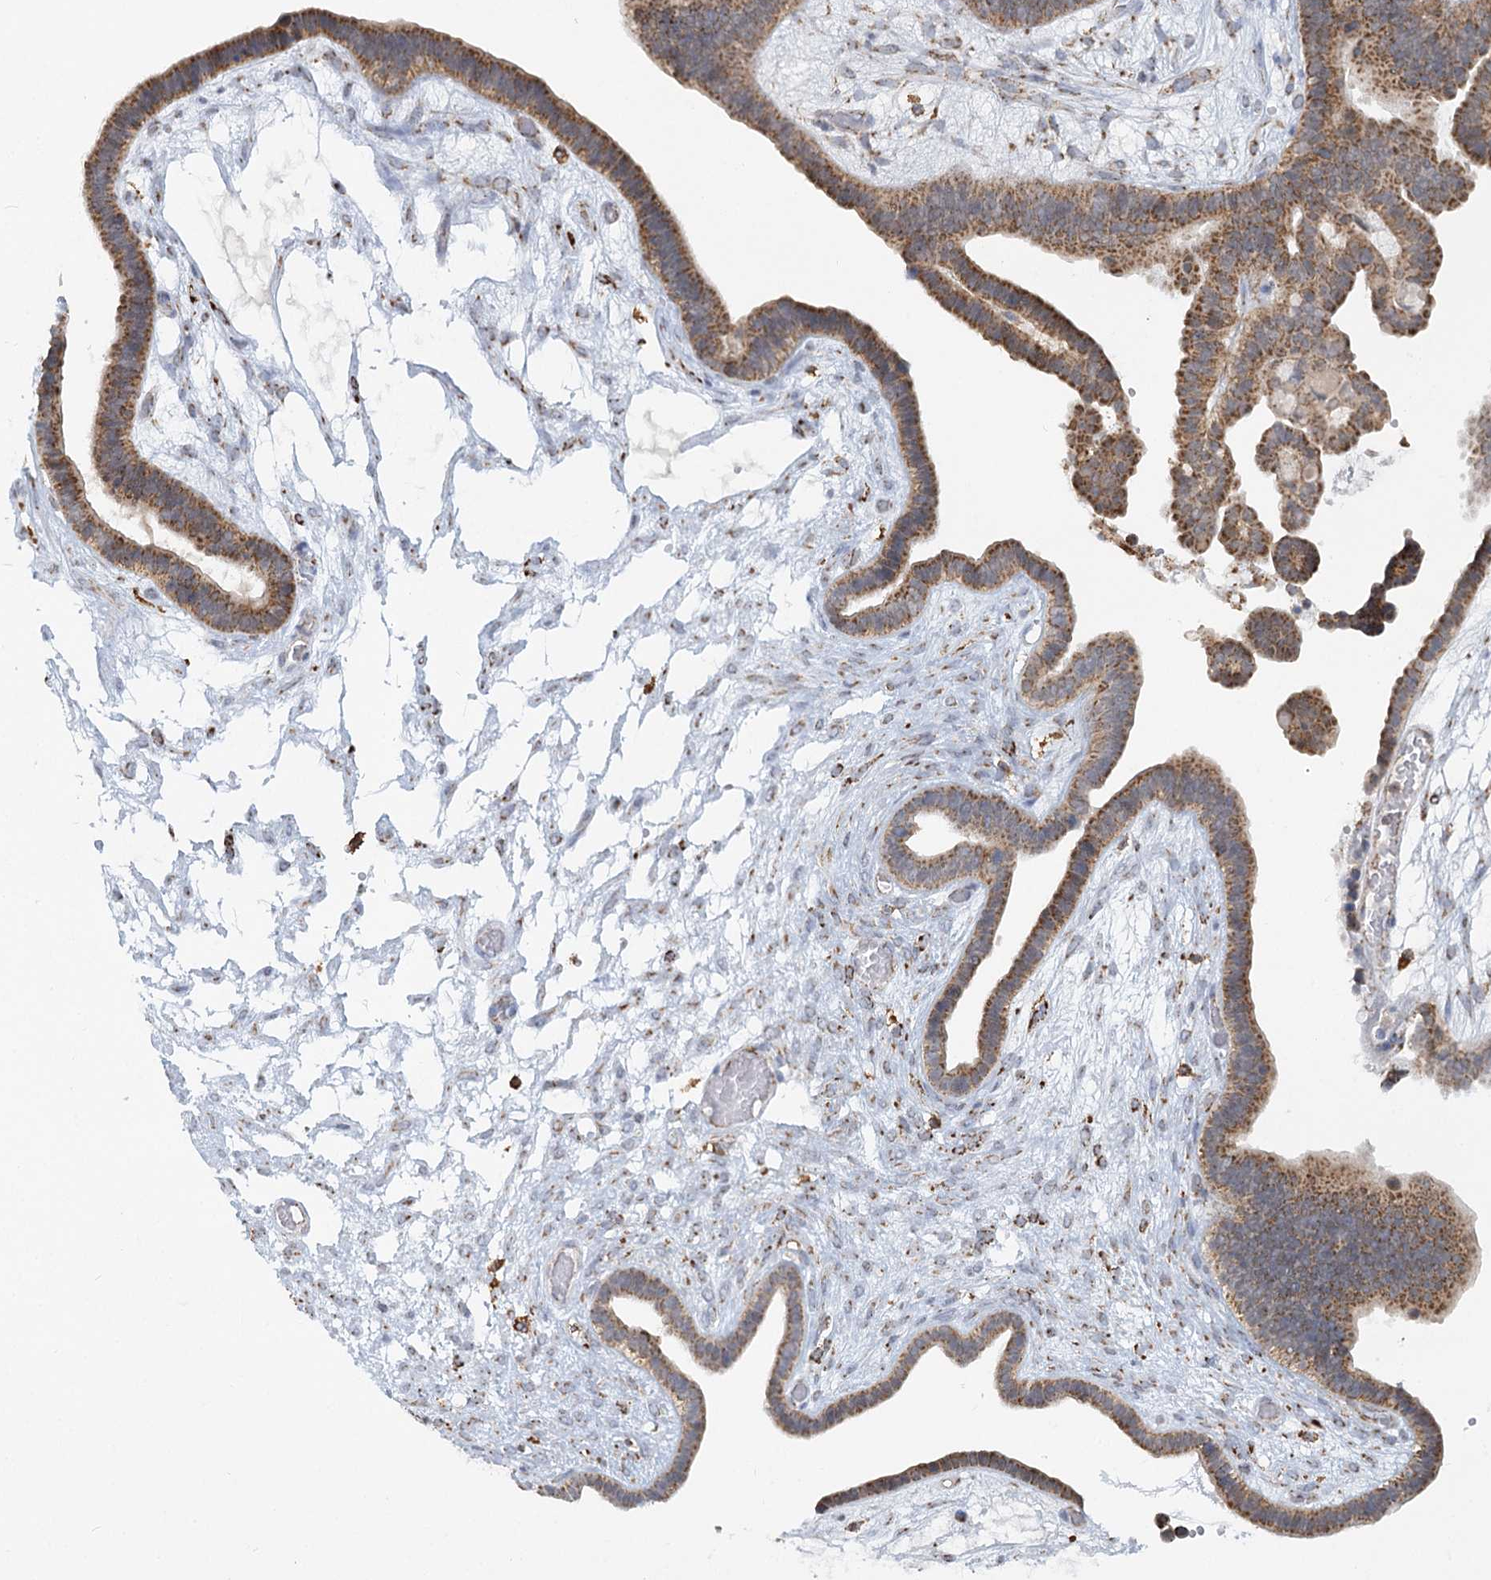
{"staining": {"intensity": "strong", "quantity": ">75%", "location": "cytoplasmic/membranous"}, "tissue": "ovarian cancer", "cell_type": "Tumor cells", "image_type": "cancer", "snomed": [{"axis": "morphology", "description": "Cystadenocarcinoma, serous, NOS"}, {"axis": "topography", "description": "Ovary"}], "caption": "DAB (3,3'-diaminobenzidine) immunohistochemical staining of human ovarian serous cystadenocarcinoma displays strong cytoplasmic/membranous protein expression in approximately >75% of tumor cells.", "gene": "TAS1R1", "patient": {"sex": "female", "age": 56}}